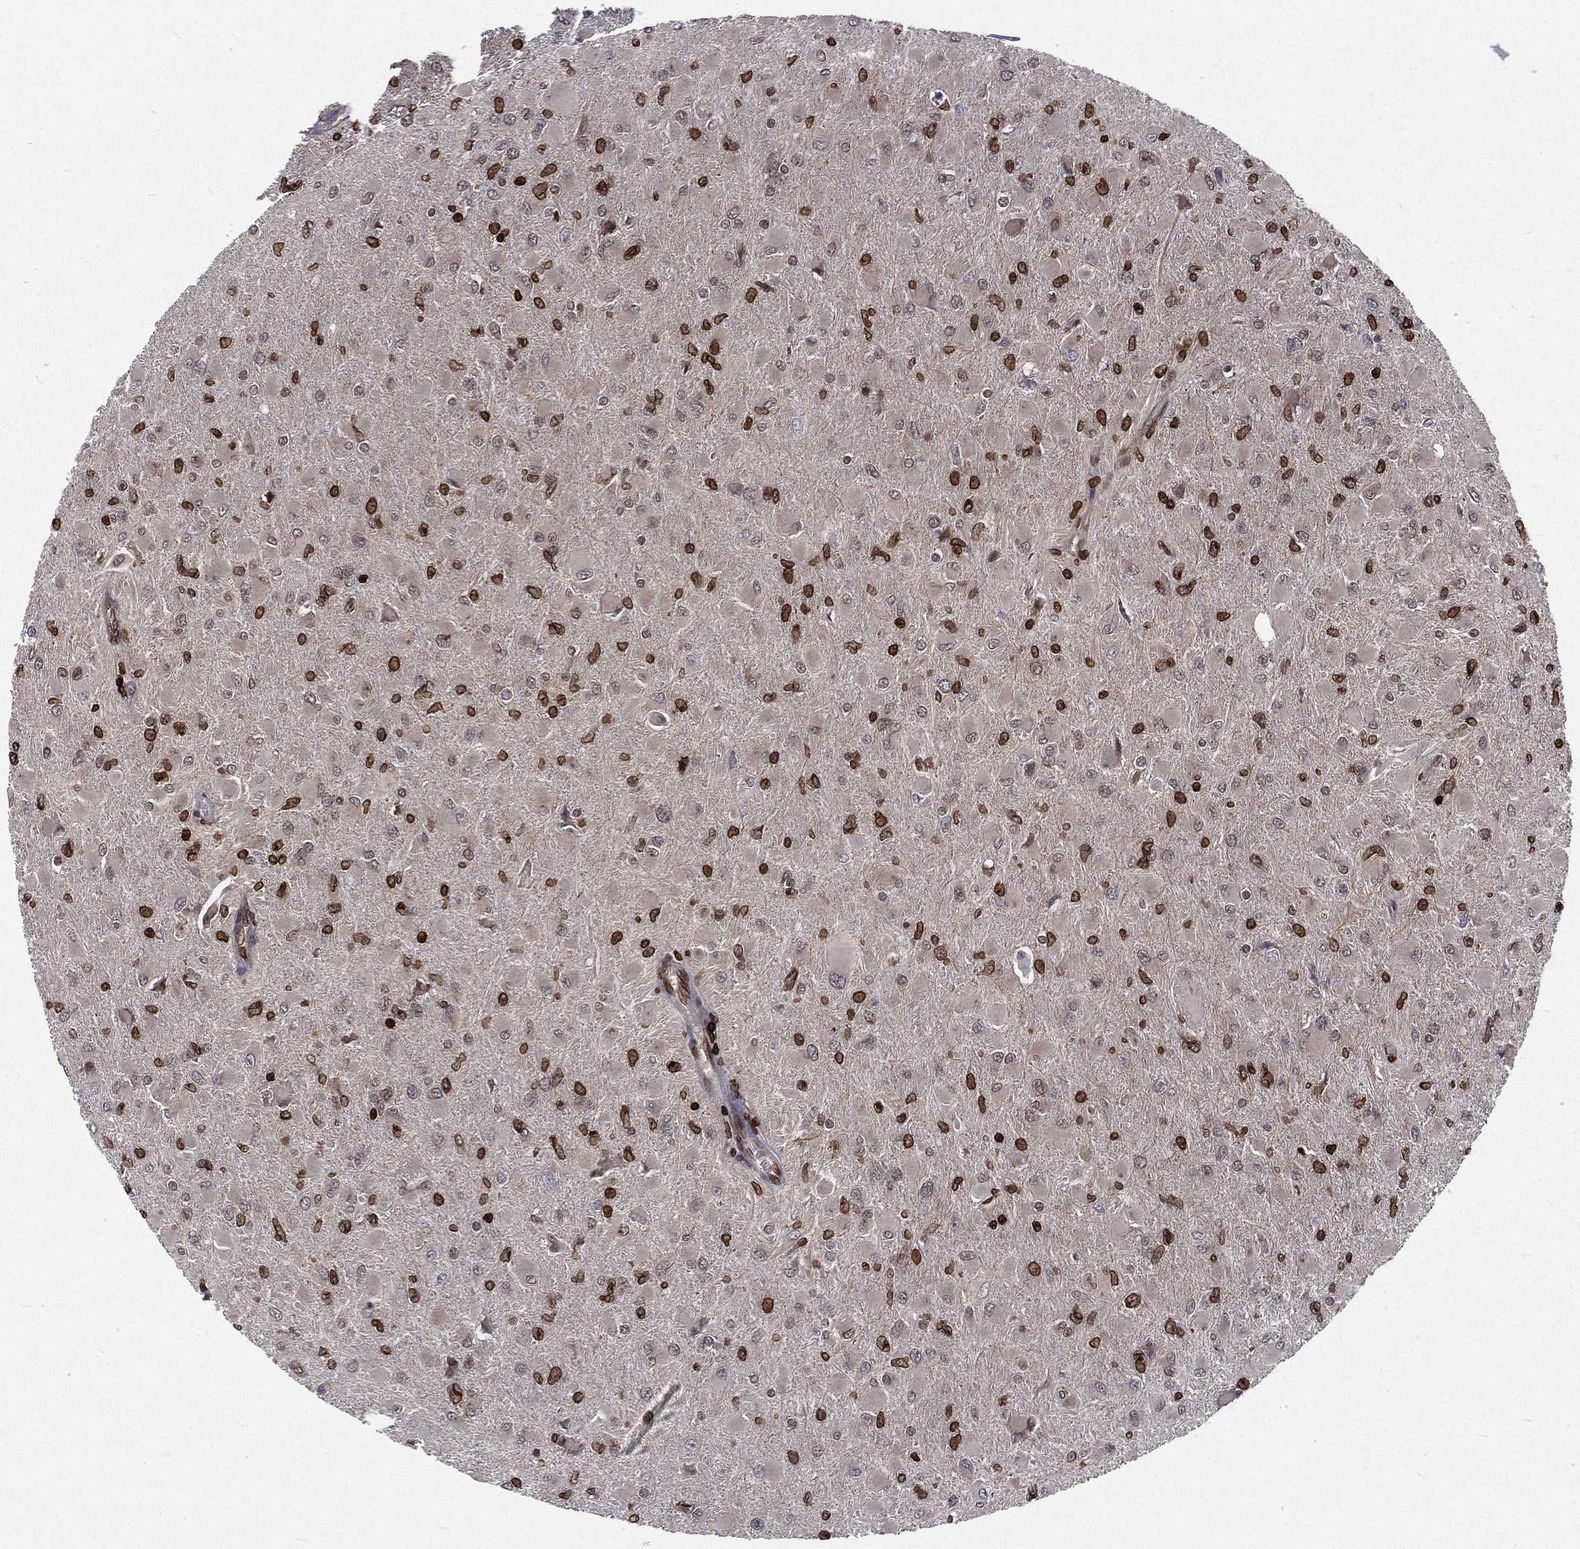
{"staining": {"intensity": "strong", "quantity": "<25%", "location": "nuclear"}, "tissue": "glioma", "cell_type": "Tumor cells", "image_type": "cancer", "snomed": [{"axis": "morphology", "description": "Glioma, malignant, High grade"}, {"axis": "topography", "description": "Cerebral cortex"}], "caption": "Immunohistochemical staining of human glioma shows medium levels of strong nuclear staining in about <25% of tumor cells.", "gene": "LBR", "patient": {"sex": "female", "age": 36}}